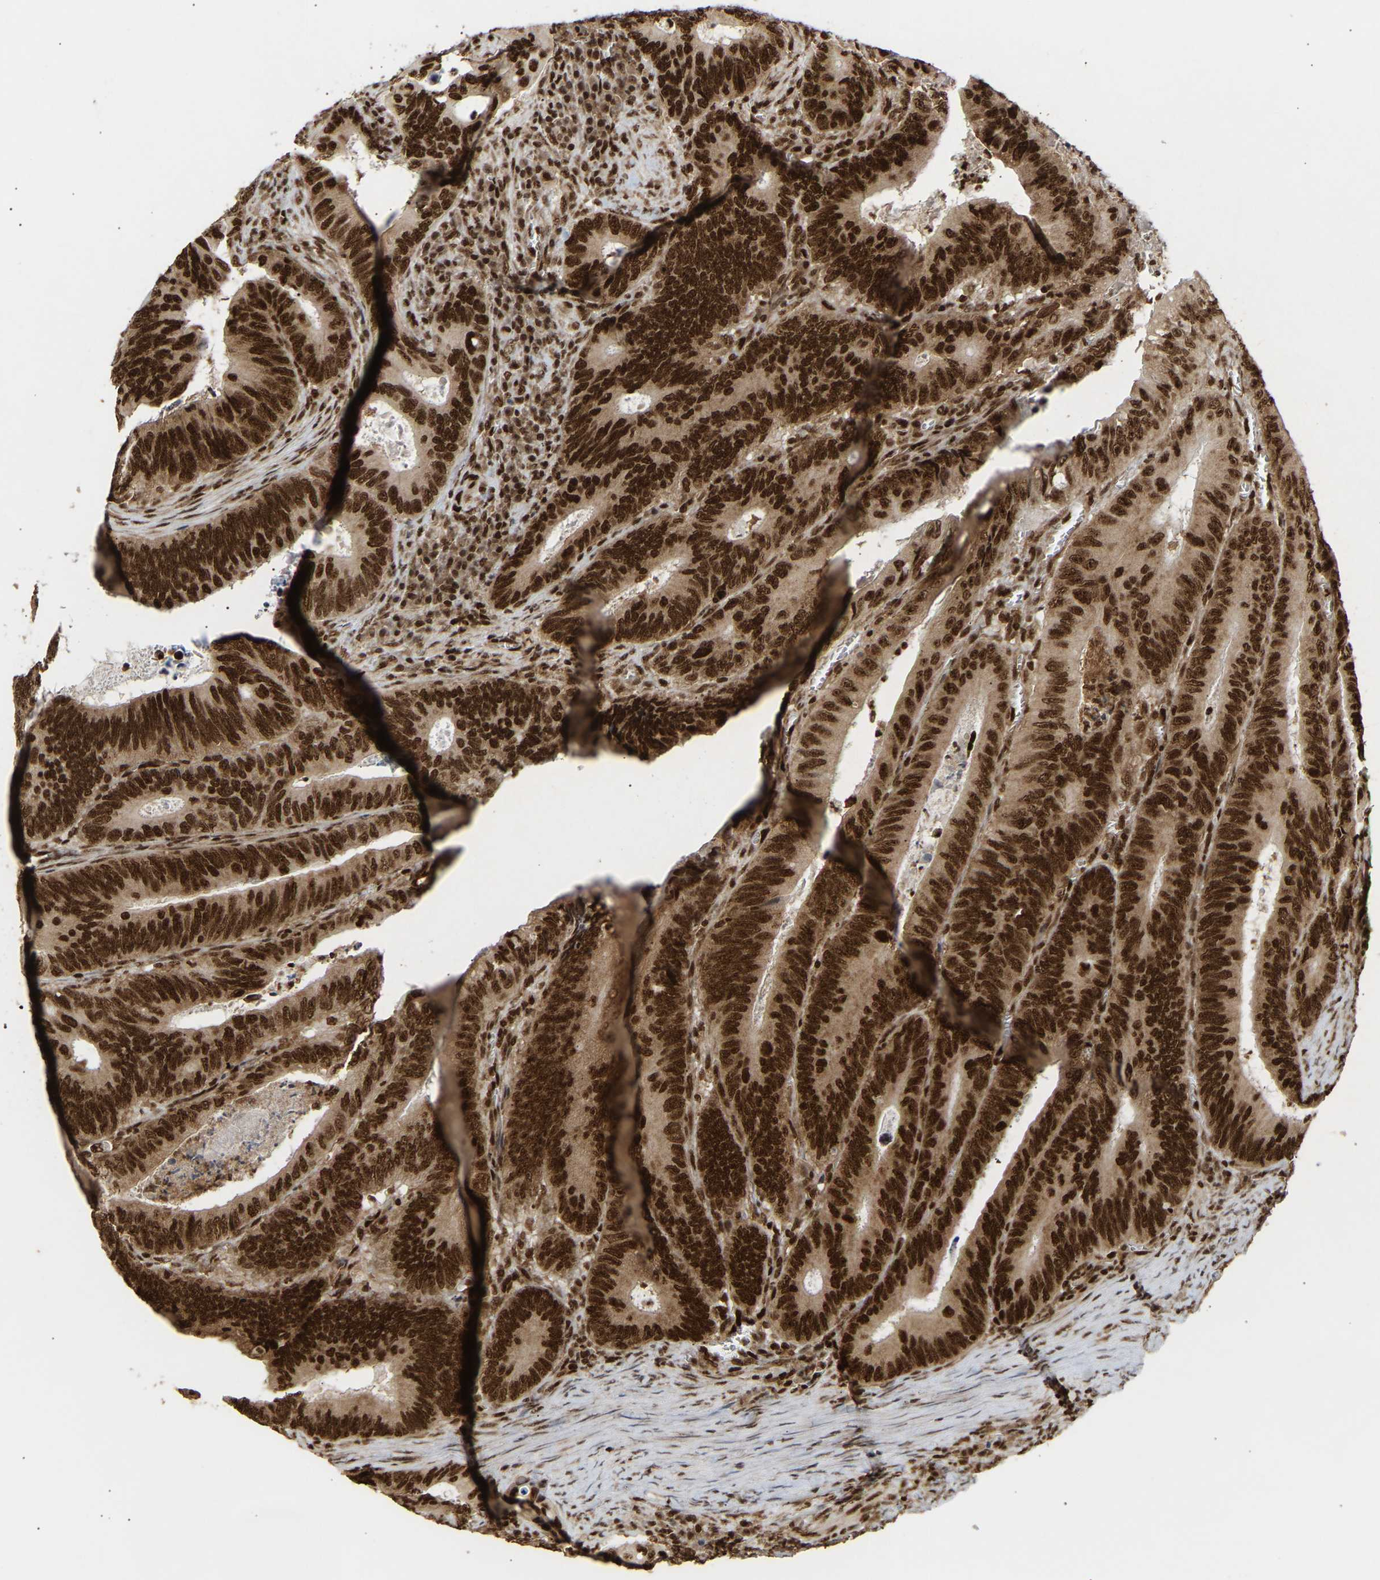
{"staining": {"intensity": "strong", "quantity": ">75%", "location": "nuclear"}, "tissue": "colorectal cancer", "cell_type": "Tumor cells", "image_type": "cancer", "snomed": [{"axis": "morphology", "description": "Inflammation, NOS"}, {"axis": "morphology", "description": "Adenocarcinoma, NOS"}, {"axis": "topography", "description": "Colon"}], "caption": "There is high levels of strong nuclear staining in tumor cells of adenocarcinoma (colorectal), as demonstrated by immunohistochemical staining (brown color).", "gene": "ALYREF", "patient": {"sex": "male", "age": 72}}